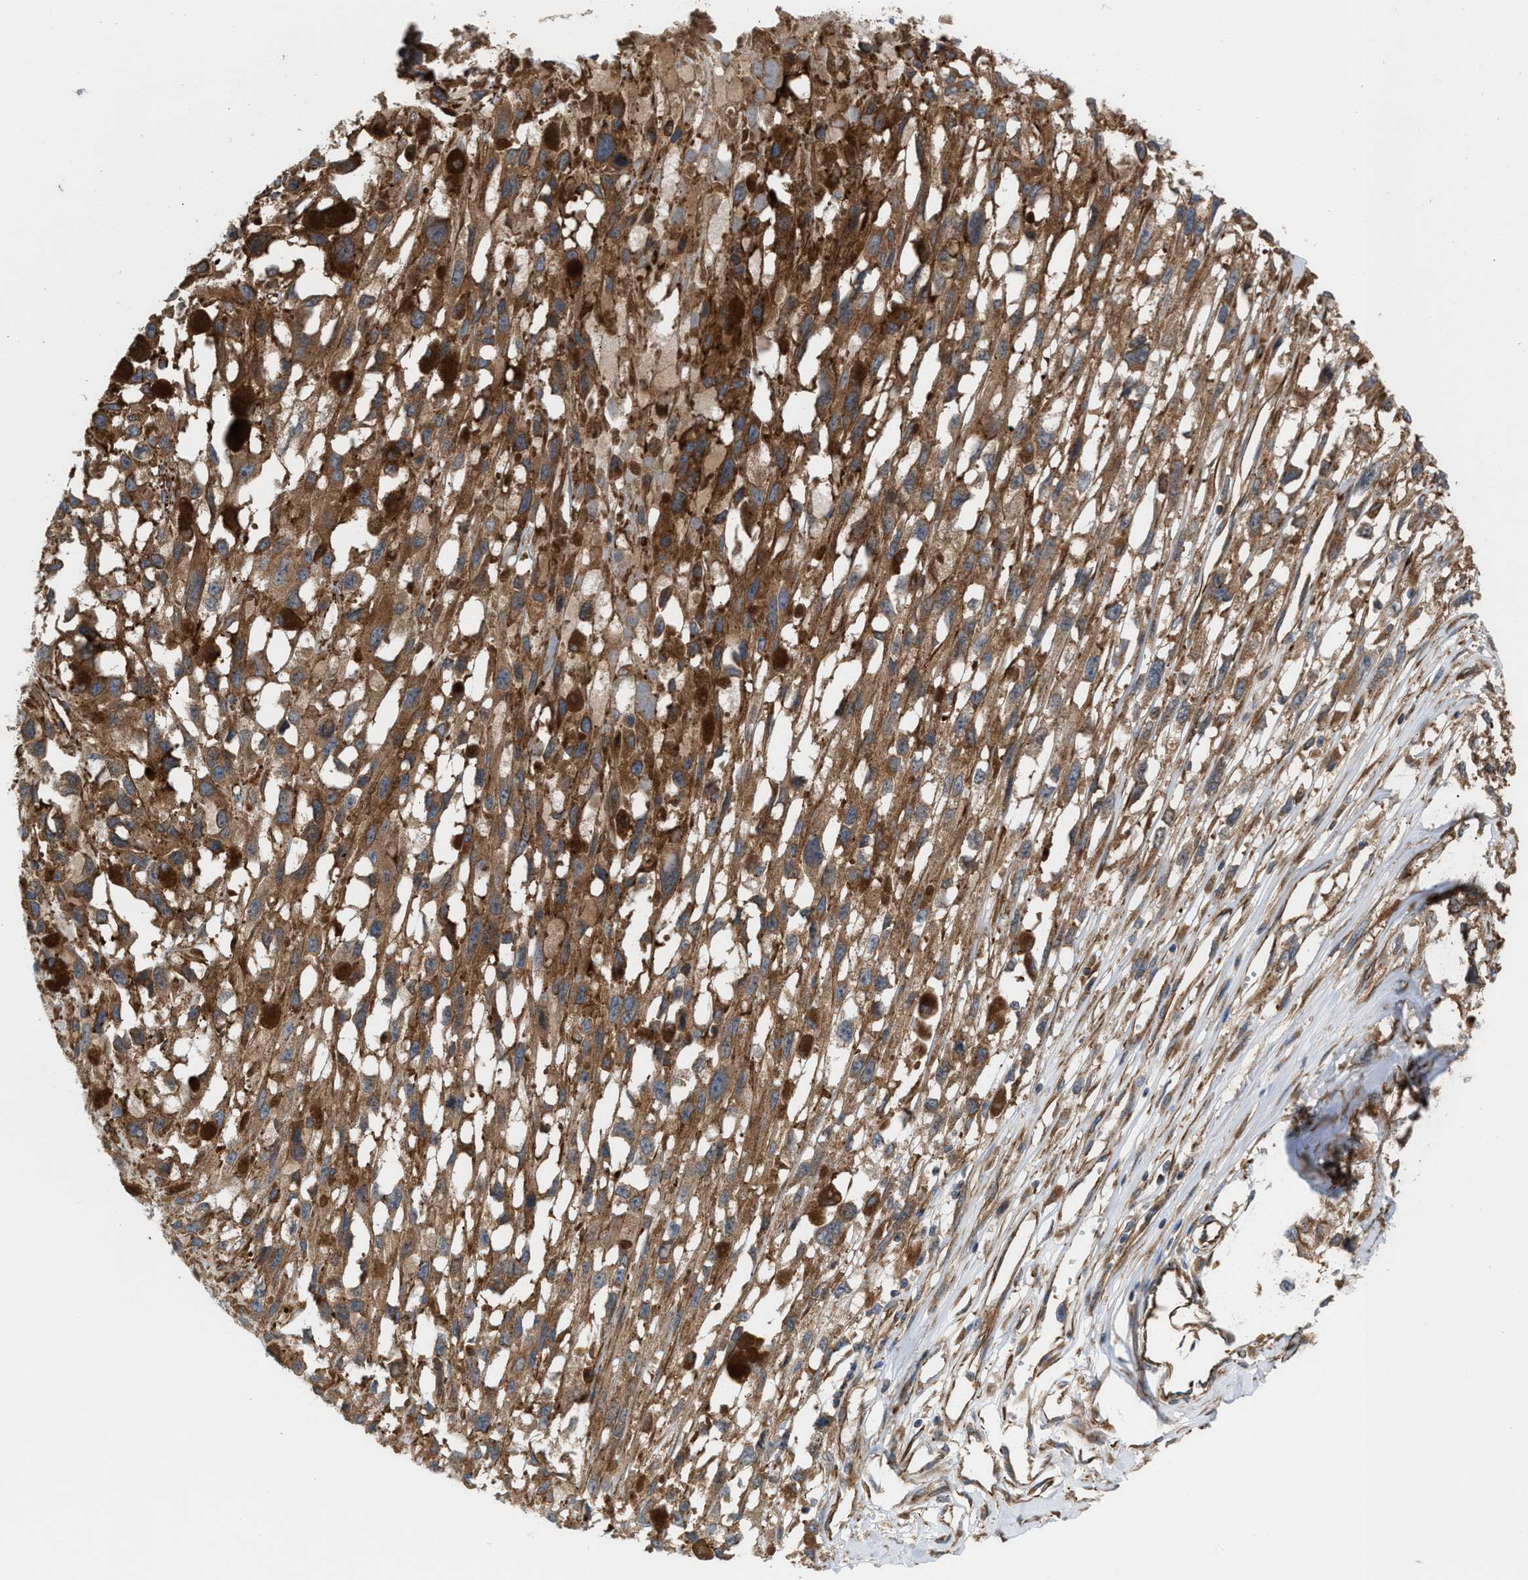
{"staining": {"intensity": "moderate", "quantity": ">75%", "location": "cytoplasmic/membranous"}, "tissue": "melanoma", "cell_type": "Tumor cells", "image_type": "cancer", "snomed": [{"axis": "morphology", "description": "Malignant melanoma, Metastatic site"}, {"axis": "topography", "description": "Lymph node"}], "caption": "About >75% of tumor cells in human melanoma display moderate cytoplasmic/membranous protein positivity as visualized by brown immunohistochemical staining.", "gene": "EPS15L1", "patient": {"sex": "male", "age": 59}}